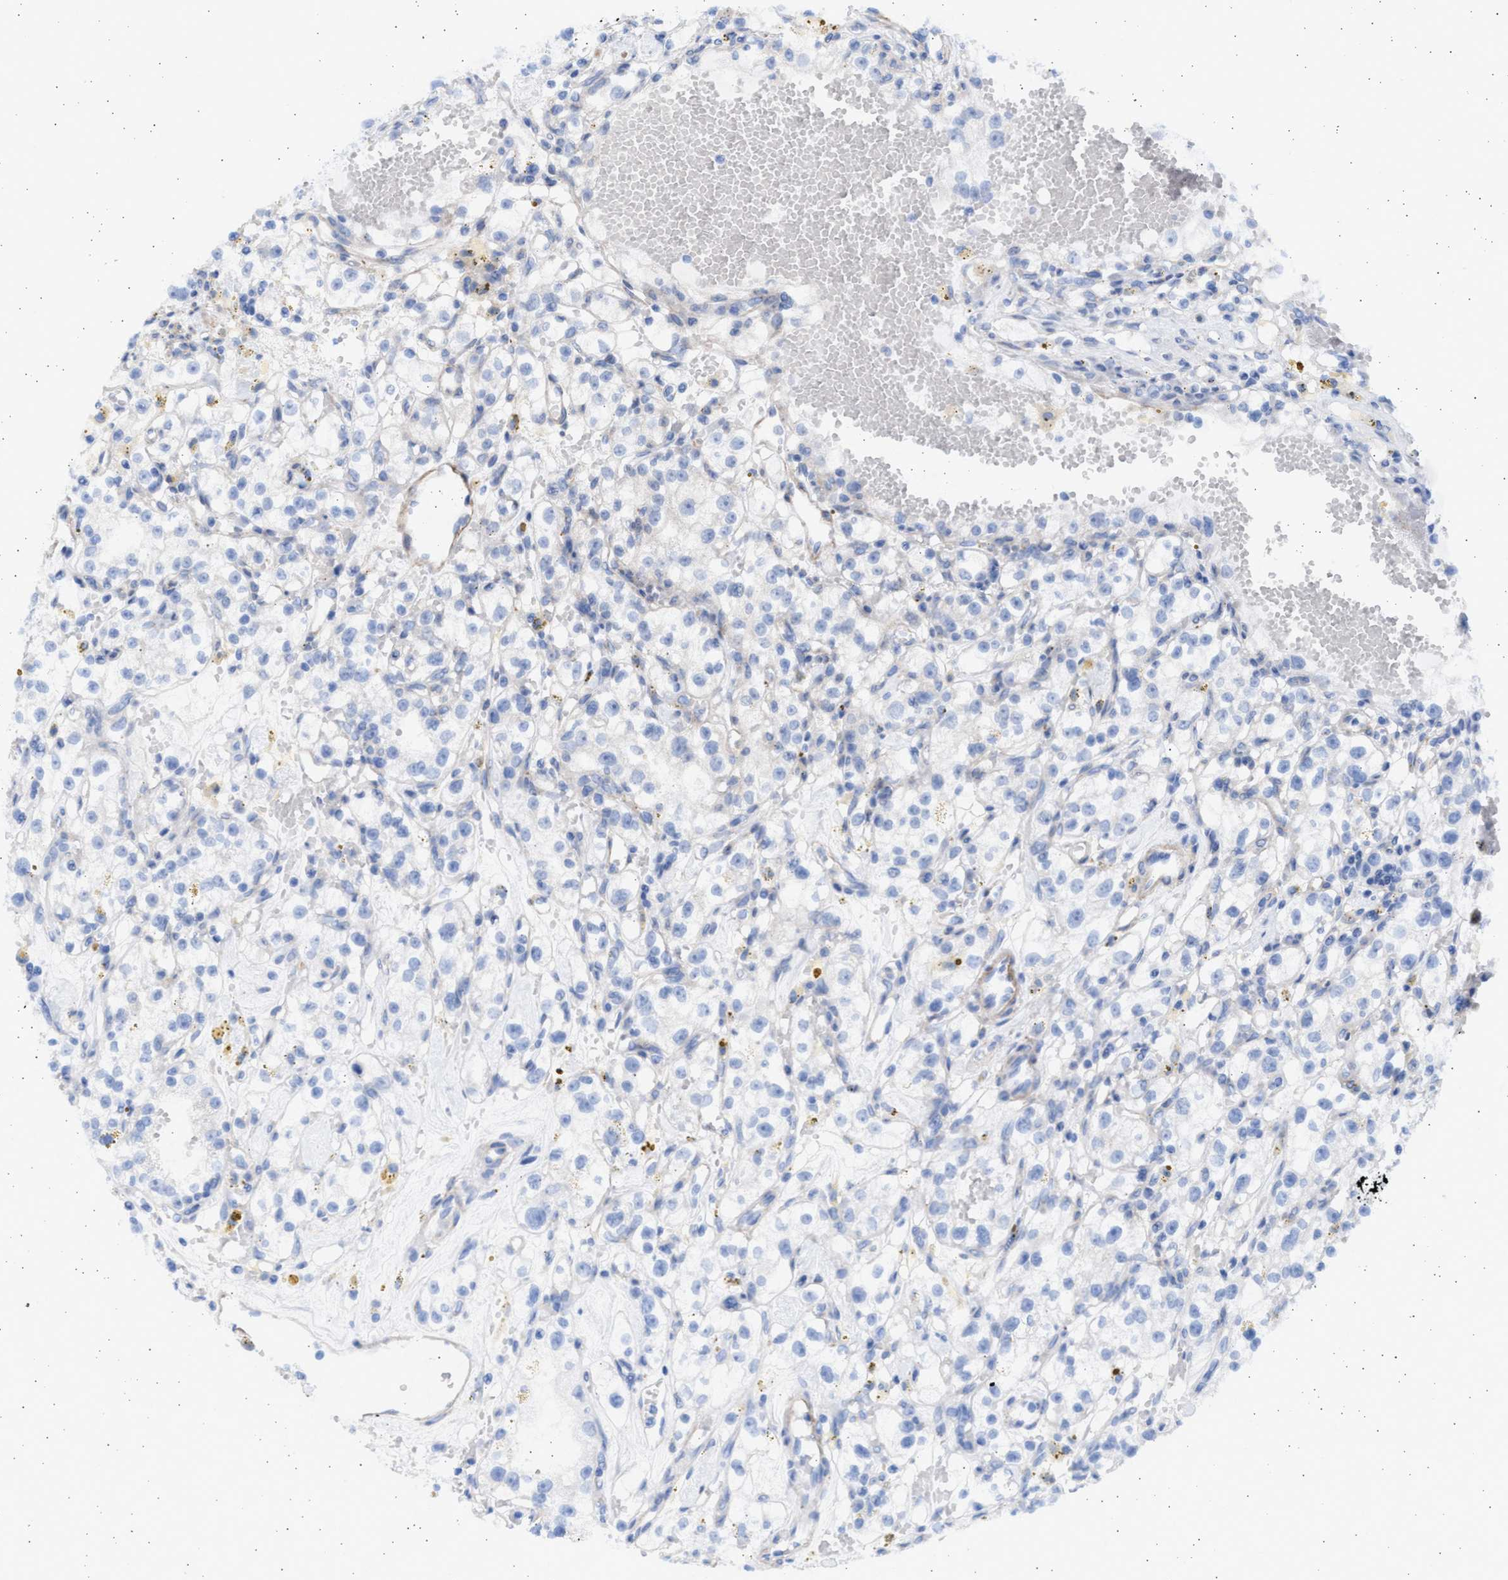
{"staining": {"intensity": "negative", "quantity": "none", "location": "none"}, "tissue": "renal cancer", "cell_type": "Tumor cells", "image_type": "cancer", "snomed": [{"axis": "morphology", "description": "Adenocarcinoma, NOS"}, {"axis": "topography", "description": "Kidney"}], "caption": "IHC photomicrograph of renal cancer stained for a protein (brown), which shows no positivity in tumor cells.", "gene": "NBR1", "patient": {"sex": "male", "age": 56}}